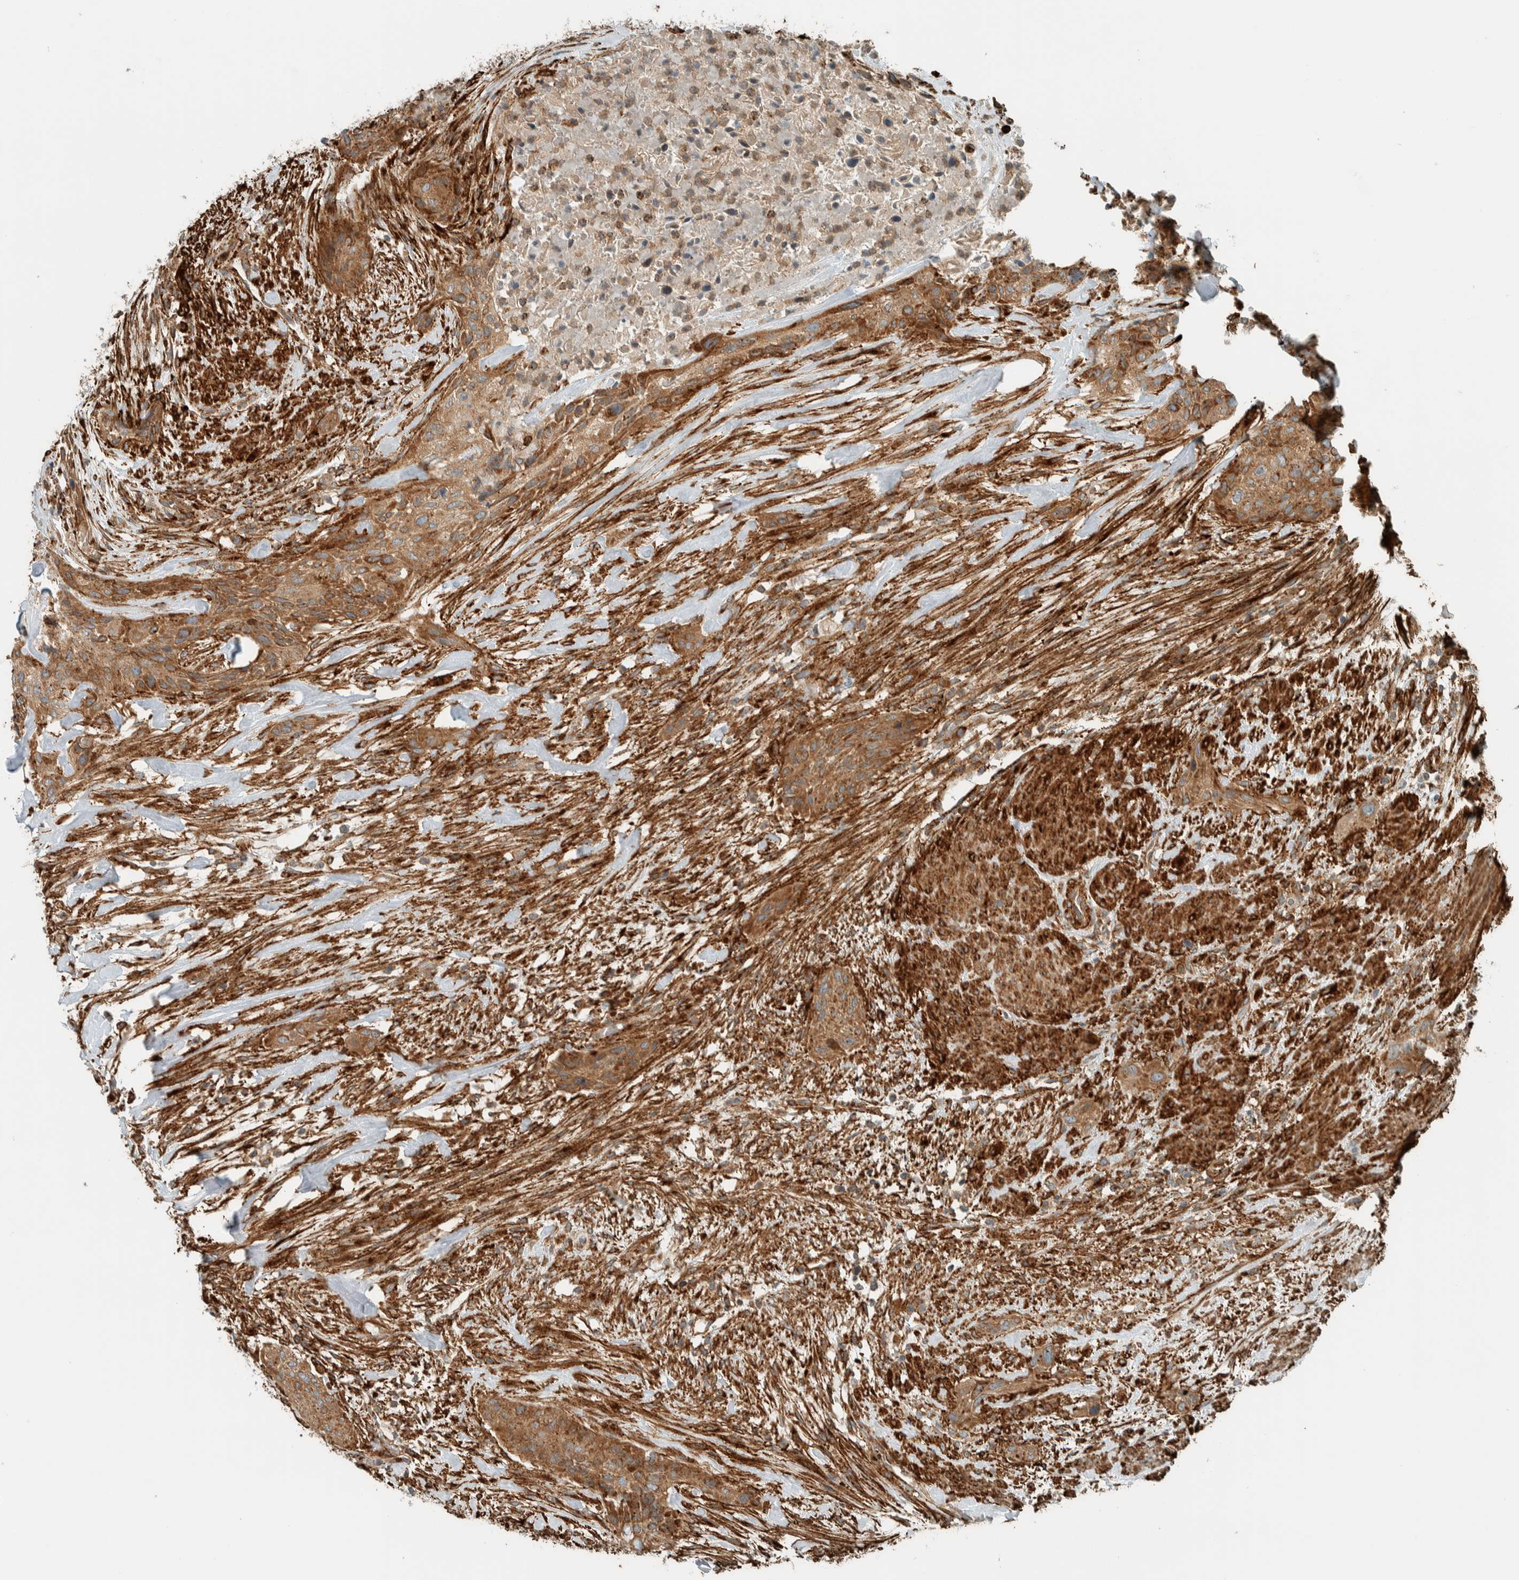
{"staining": {"intensity": "moderate", "quantity": ">75%", "location": "cytoplasmic/membranous"}, "tissue": "urothelial cancer", "cell_type": "Tumor cells", "image_type": "cancer", "snomed": [{"axis": "morphology", "description": "Urothelial carcinoma, High grade"}, {"axis": "topography", "description": "Urinary bladder"}], "caption": "Urothelial cancer tissue shows moderate cytoplasmic/membranous staining in about >75% of tumor cells", "gene": "EXOC7", "patient": {"sex": "male", "age": 35}}